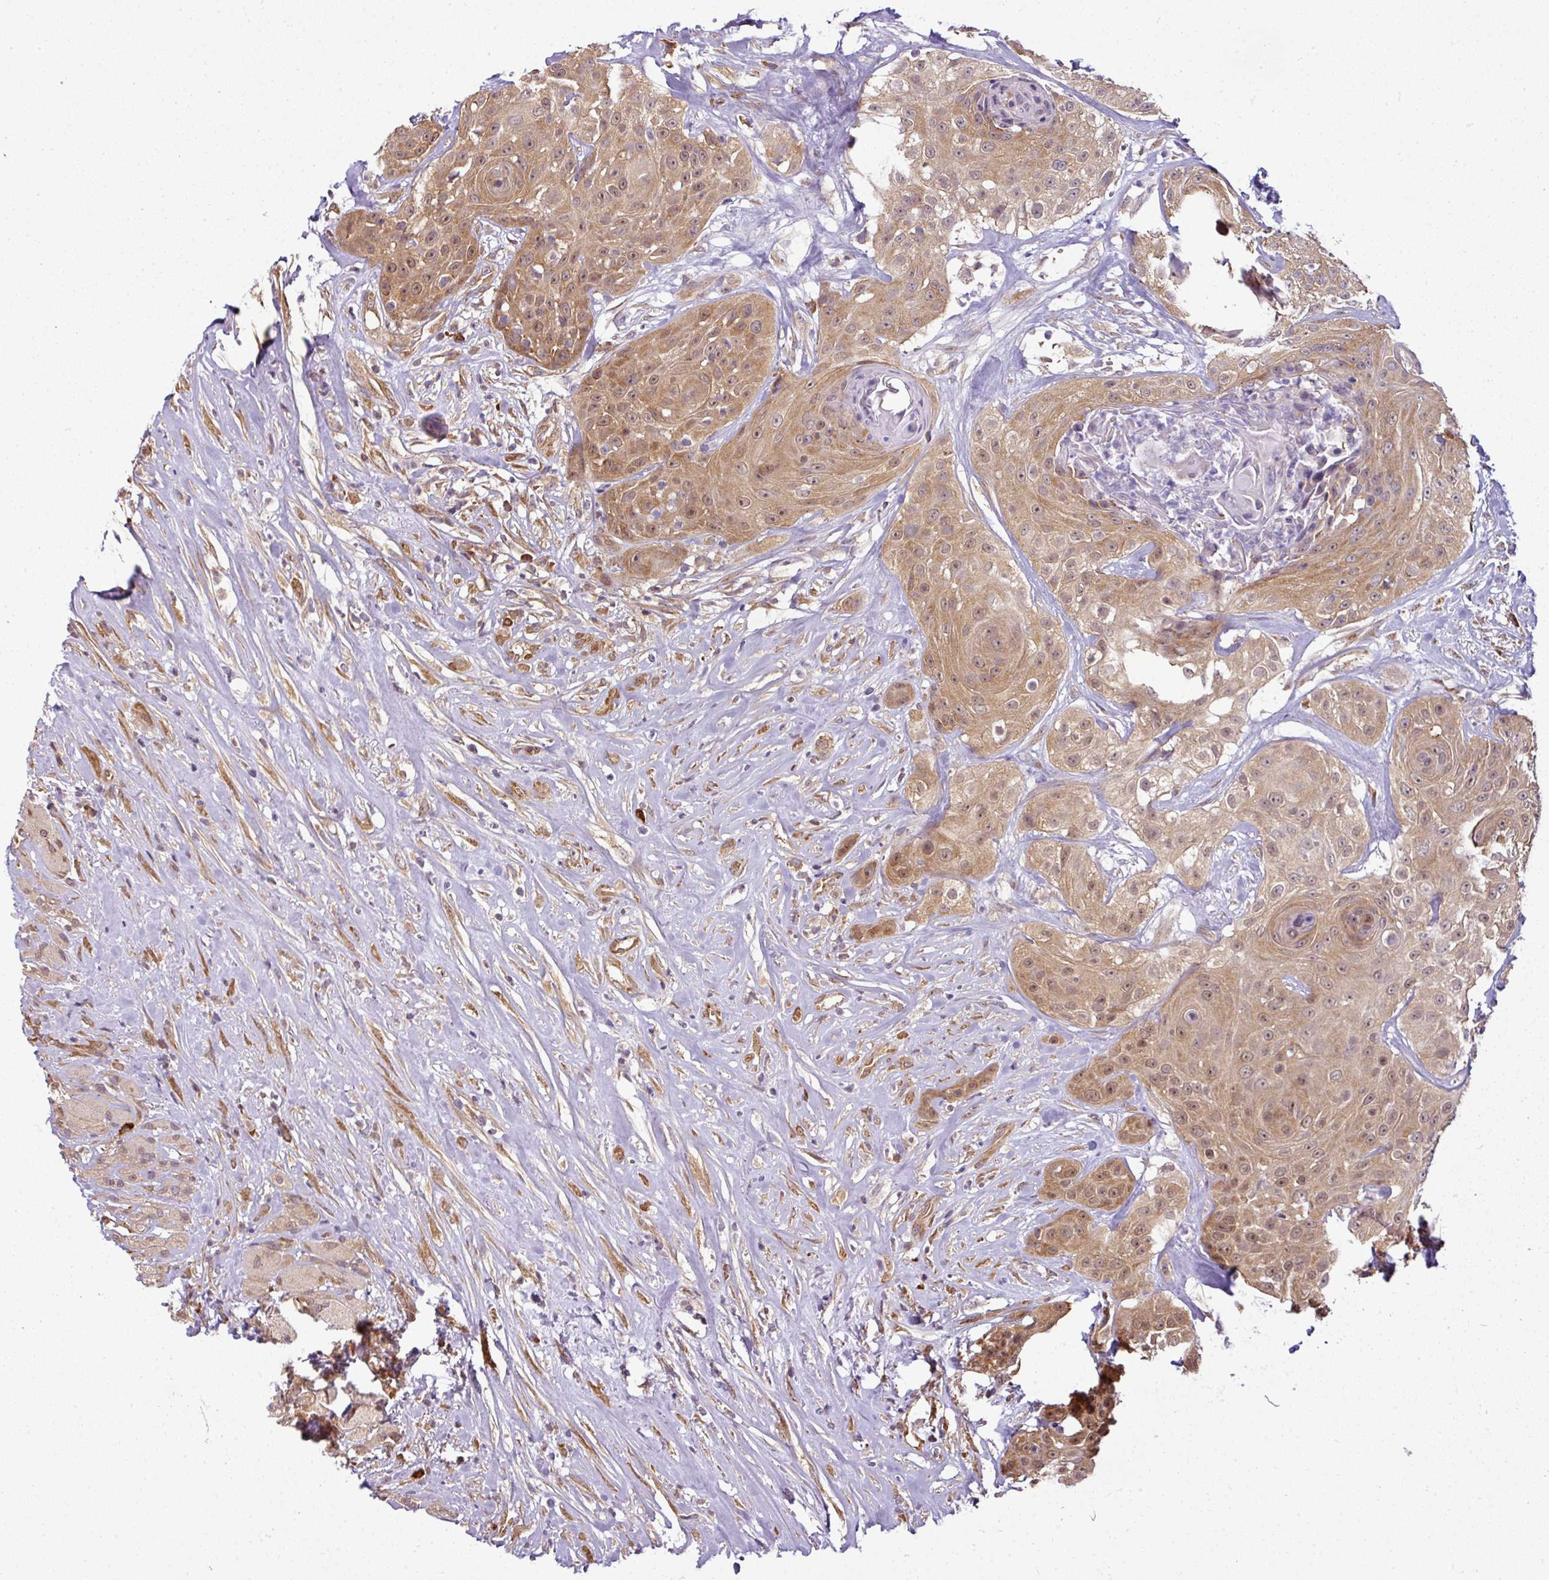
{"staining": {"intensity": "moderate", "quantity": ">75%", "location": "cytoplasmic/membranous,nuclear"}, "tissue": "head and neck cancer", "cell_type": "Tumor cells", "image_type": "cancer", "snomed": [{"axis": "morphology", "description": "Squamous cell carcinoma, NOS"}, {"axis": "topography", "description": "Head-Neck"}], "caption": "Protein staining shows moderate cytoplasmic/membranous and nuclear expression in approximately >75% of tumor cells in squamous cell carcinoma (head and neck).", "gene": "RBM4B", "patient": {"sex": "male", "age": 83}}